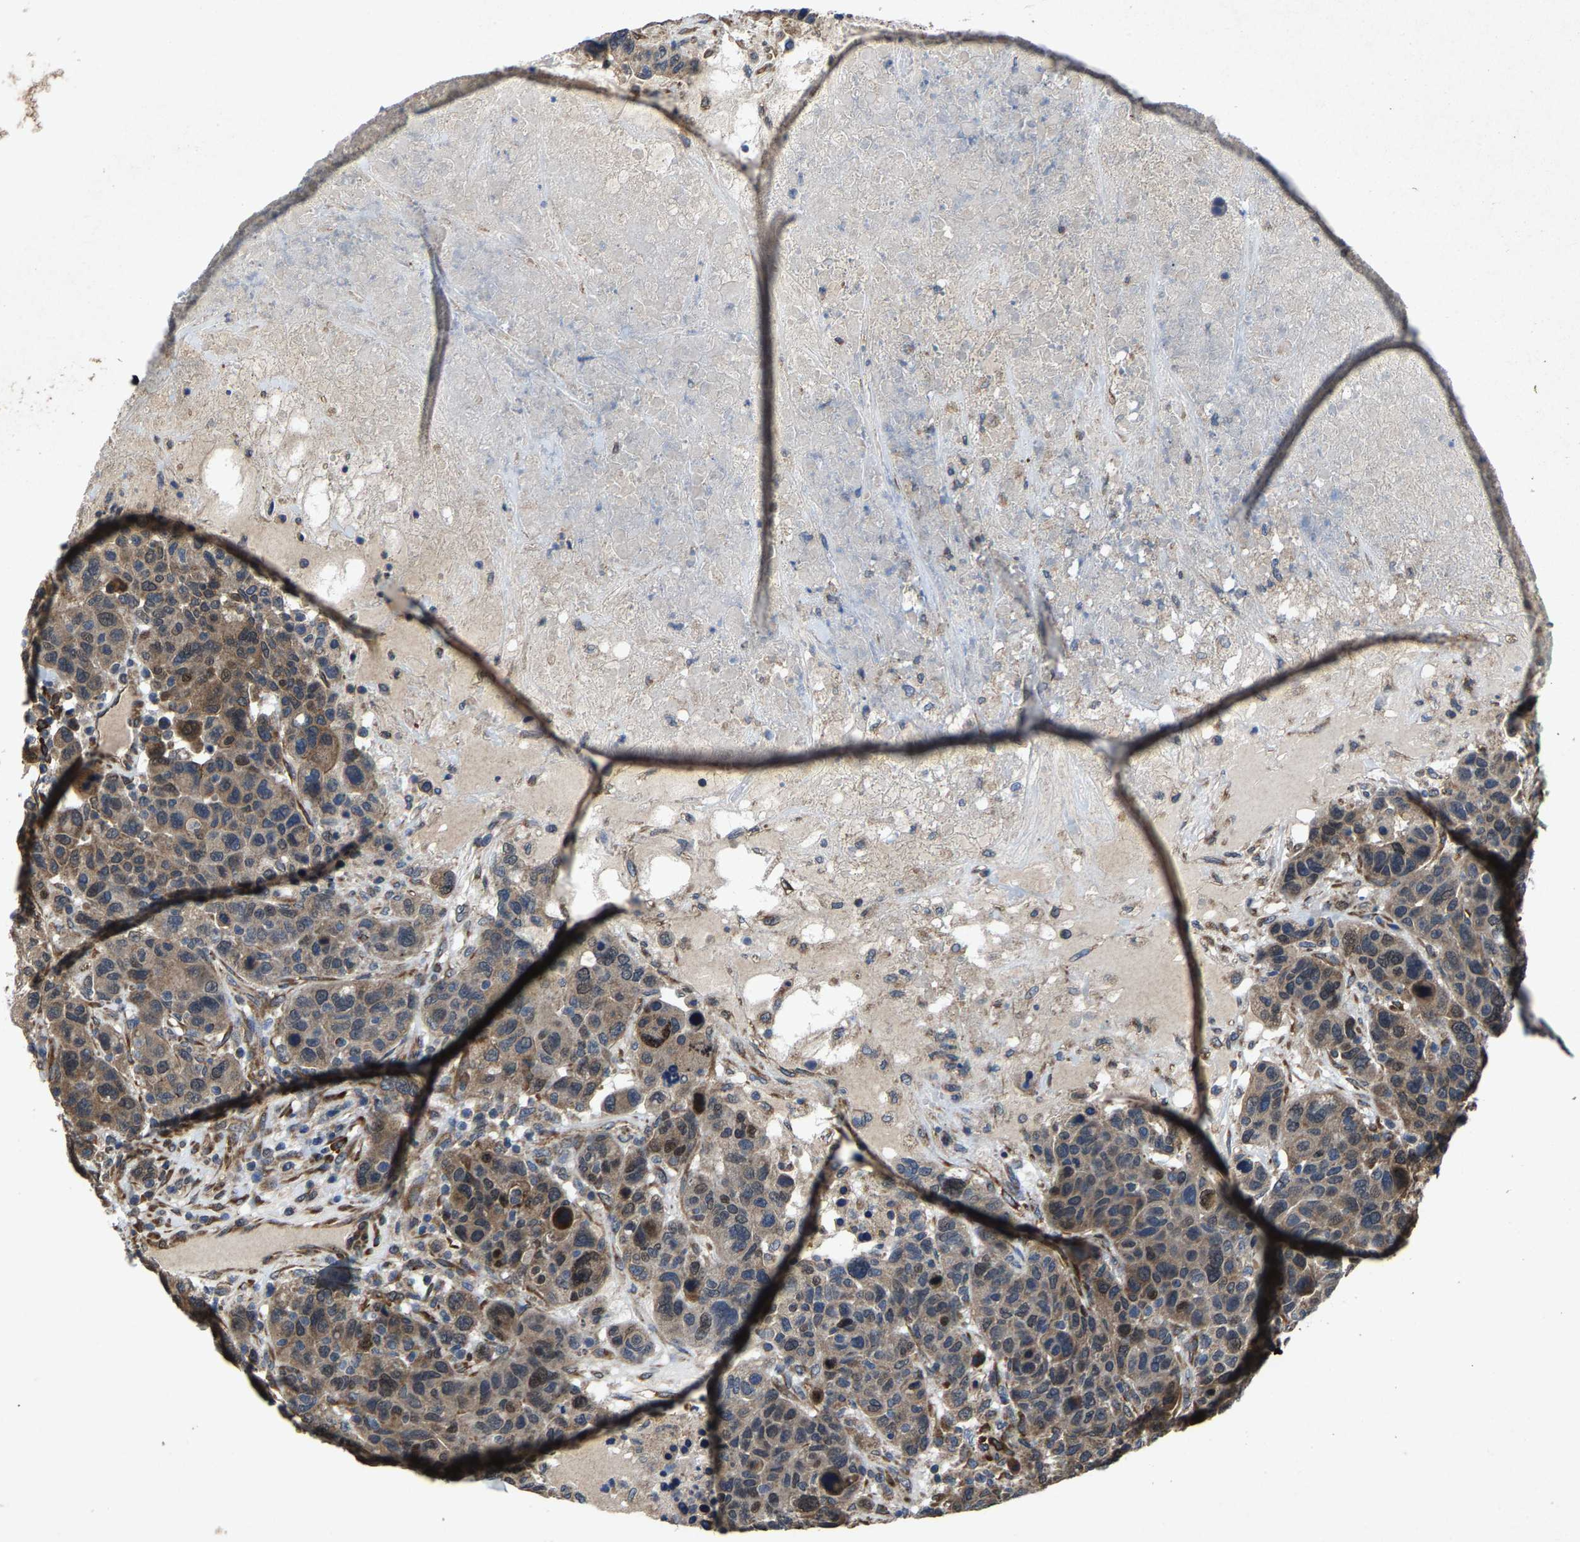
{"staining": {"intensity": "moderate", "quantity": ">75%", "location": "cytoplasmic/membranous"}, "tissue": "breast cancer", "cell_type": "Tumor cells", "image_type": "cancer", "snomed": [{"axis": "morphology", "description": "Duct carcinoma"}, {"axis": "topography", "description": "Breast"}], "caption": "DAB (3,3'-diaminobenzidine) immunohistochemical staining of breast infiltrating ductal carcinoma reveals moderate cytoplasmic/membranous protein positivity in approximately >75% of tumor cells. (DAB (3,3'-diaminobenzidine) IHC with brightfield microscopy, high magnification).", "gene": "PDP1", "patient": {"sex": "female", "age": 37}}